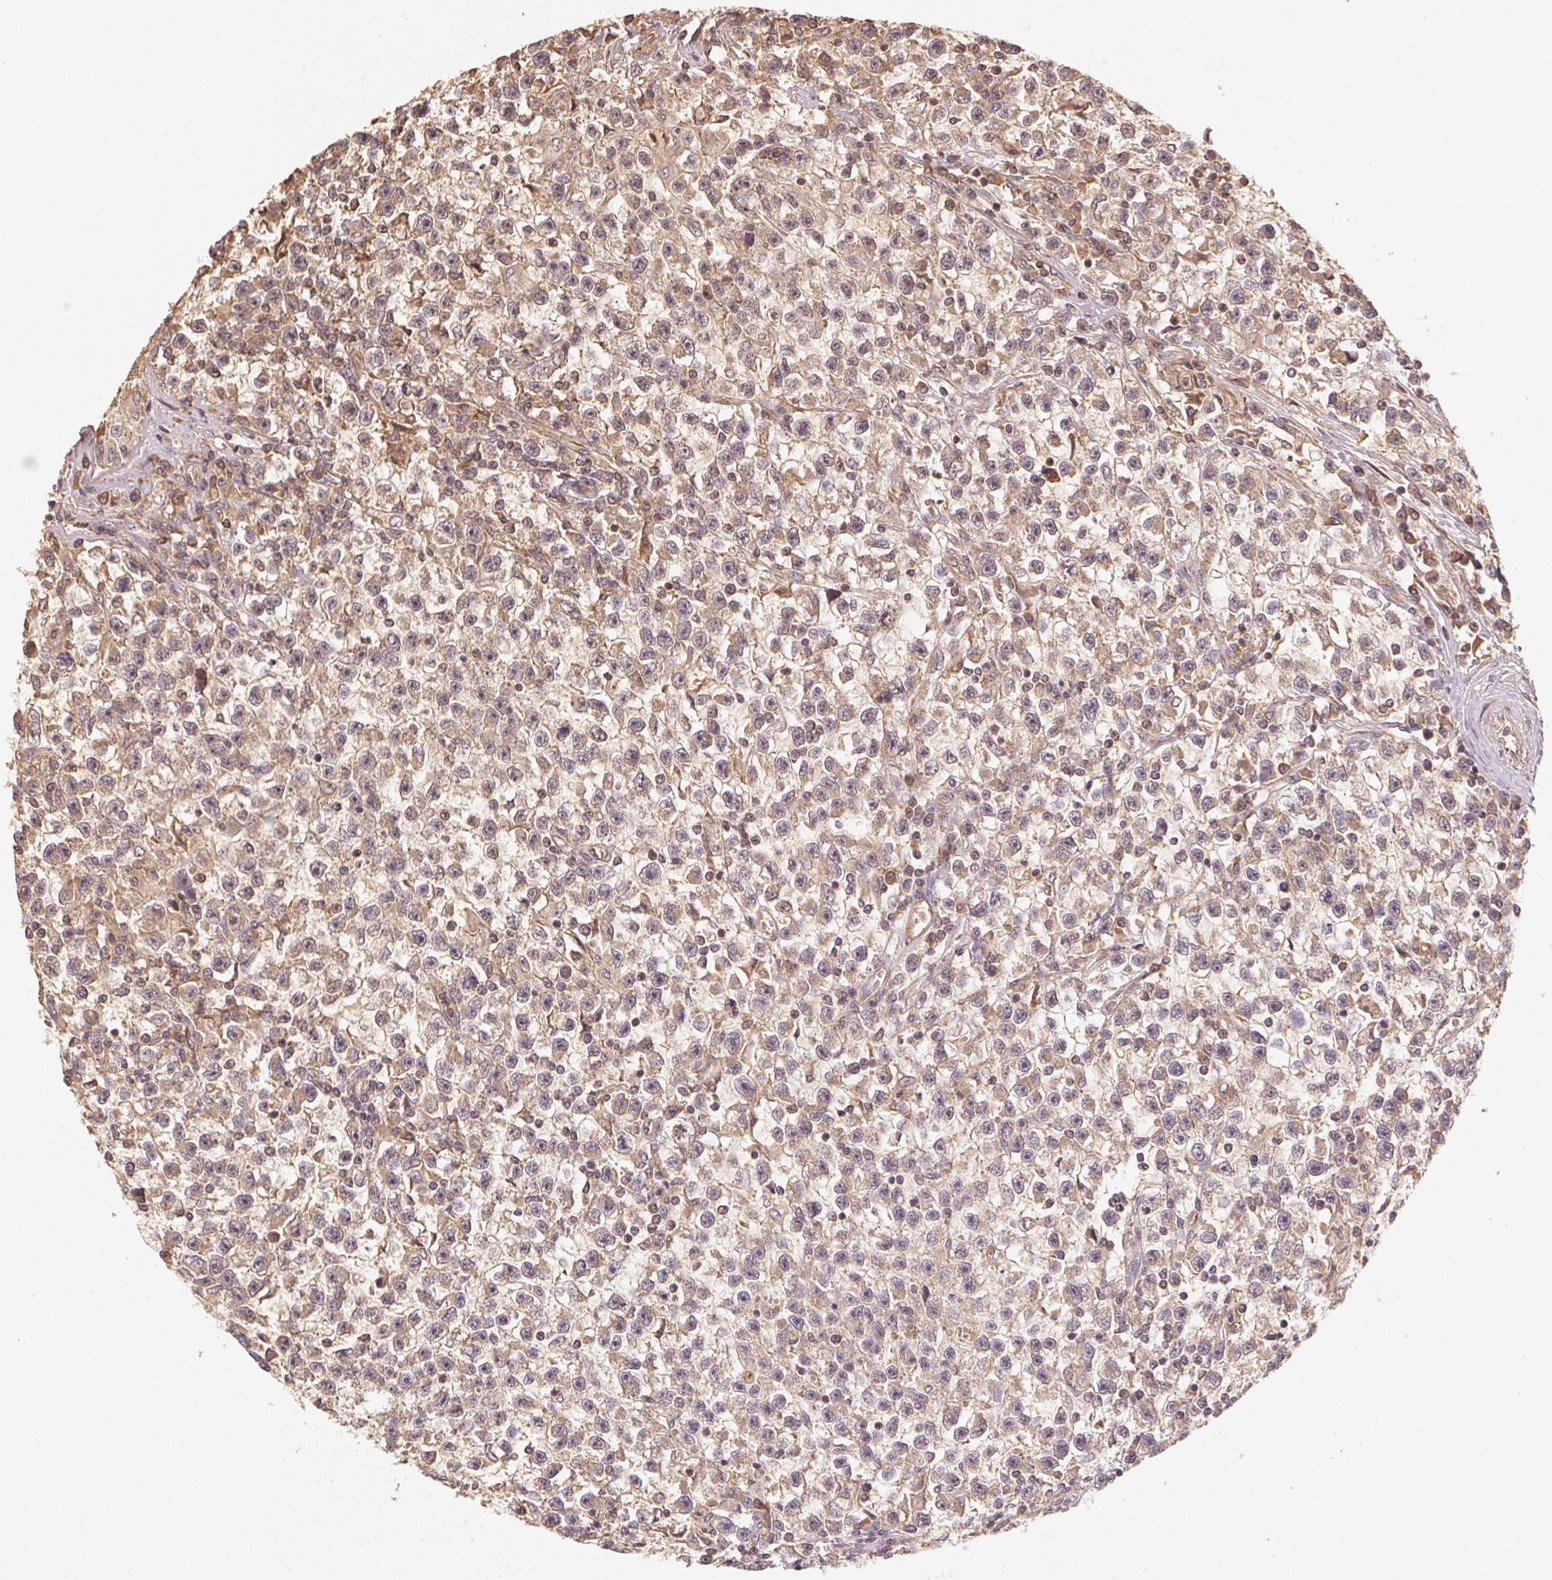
{"staining": {"intensity": "weak", "quantity": ">75%", "location": "cytoplasmic/membranous"}, "tissue": "testis cancer", "cell_type": "Tumor cells", "image_type": "cancer", "snomed": [{"axis": "morphology", "description": "Seminoma, NOS"}, {"axis": "topography", "description": "Testis"}], "caption": "Human testis cancer stained with a protein marker reveals weak staining in tumor cells.", "gene": "RALA", "patient": {"sex": "male", "age": 31}}